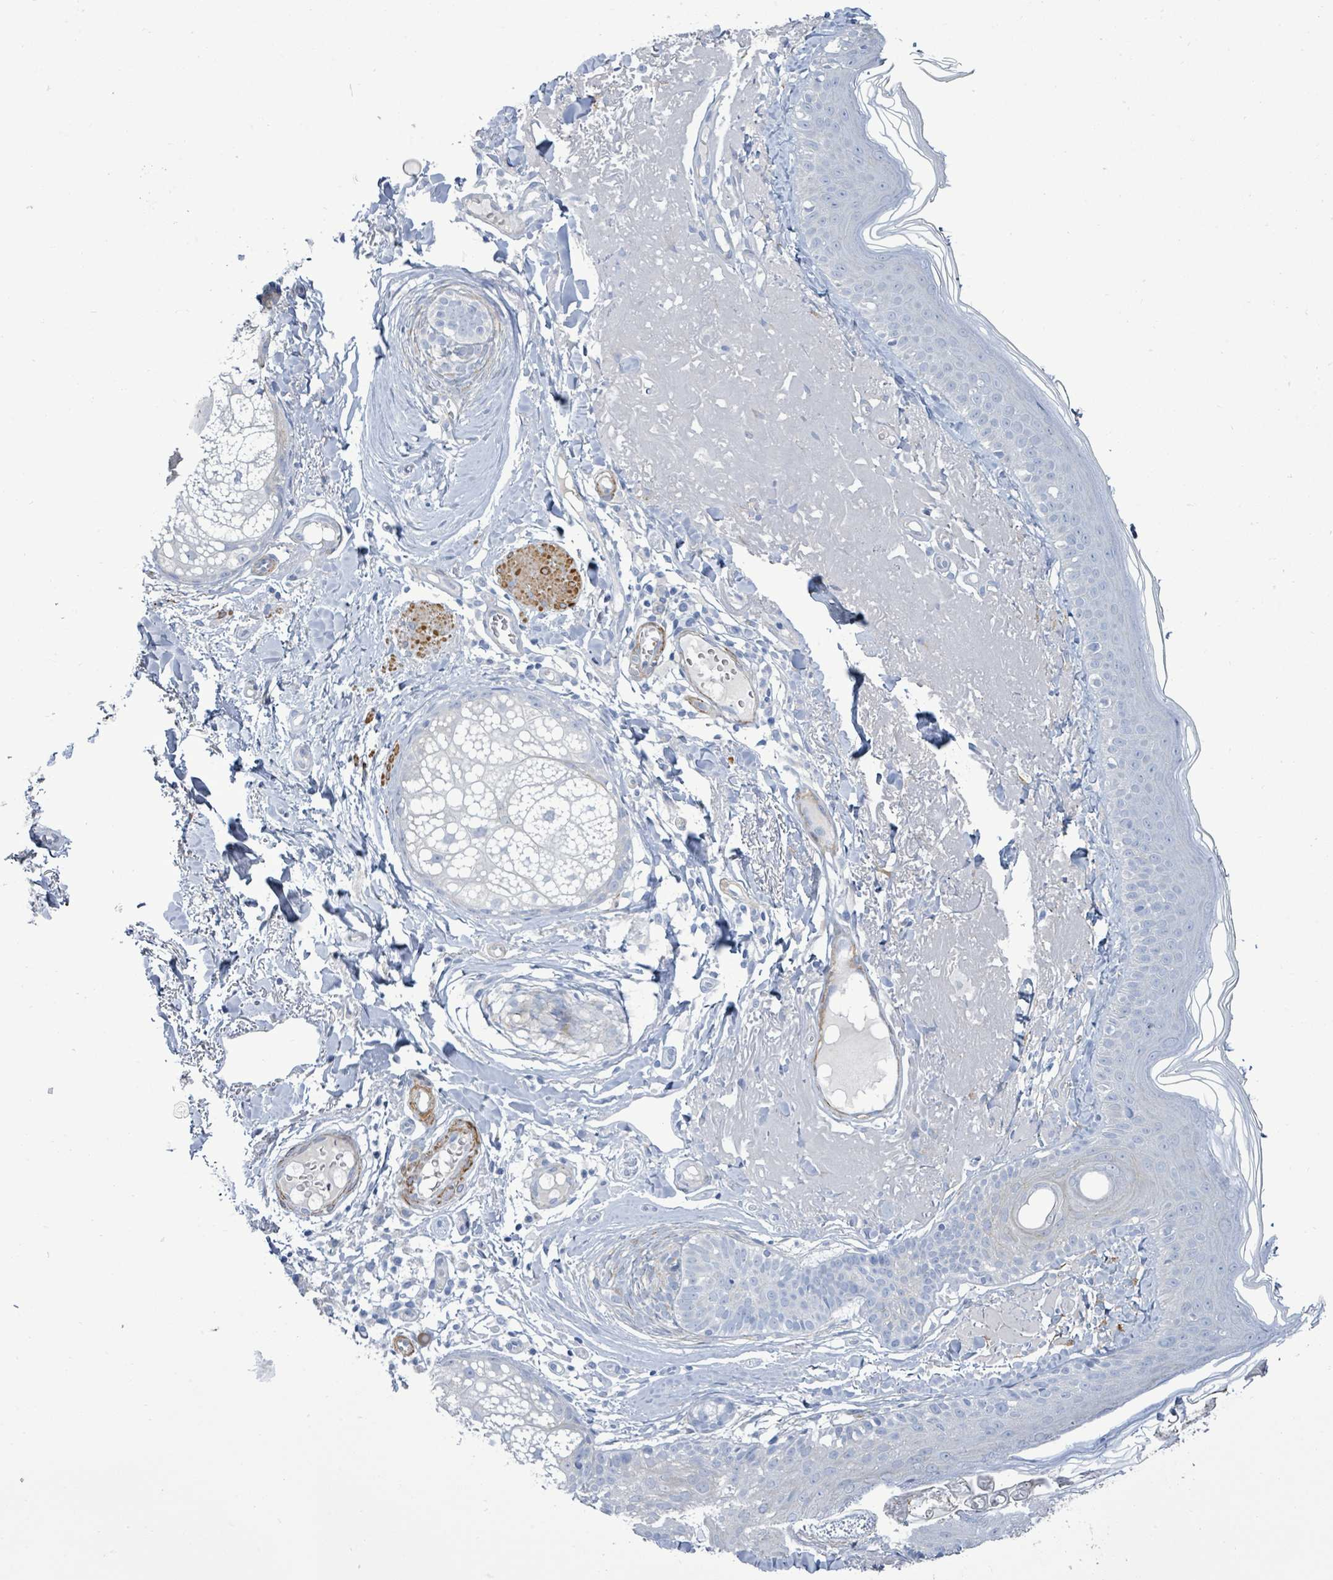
{"staining": {"intensity": "negative", "quantity": "none", "location": "none"}, "tissue": "skin", "cell_type": "Fibroblasts", "image_type": "normal", "snomed": [{"axis": "morphology", "description": "Normal tissue, NOS"}, {"axis": "morphology", "description": "Malignant melanoma, NOS"}, {"axis": "topography", "description": "Skin"}], "caption": "This is an IHC micrograph of normal human skin. There is no expression in fibroblasts.", "gene": "DMRTC1B", "patient": {"sex": "male", "age": 80}}